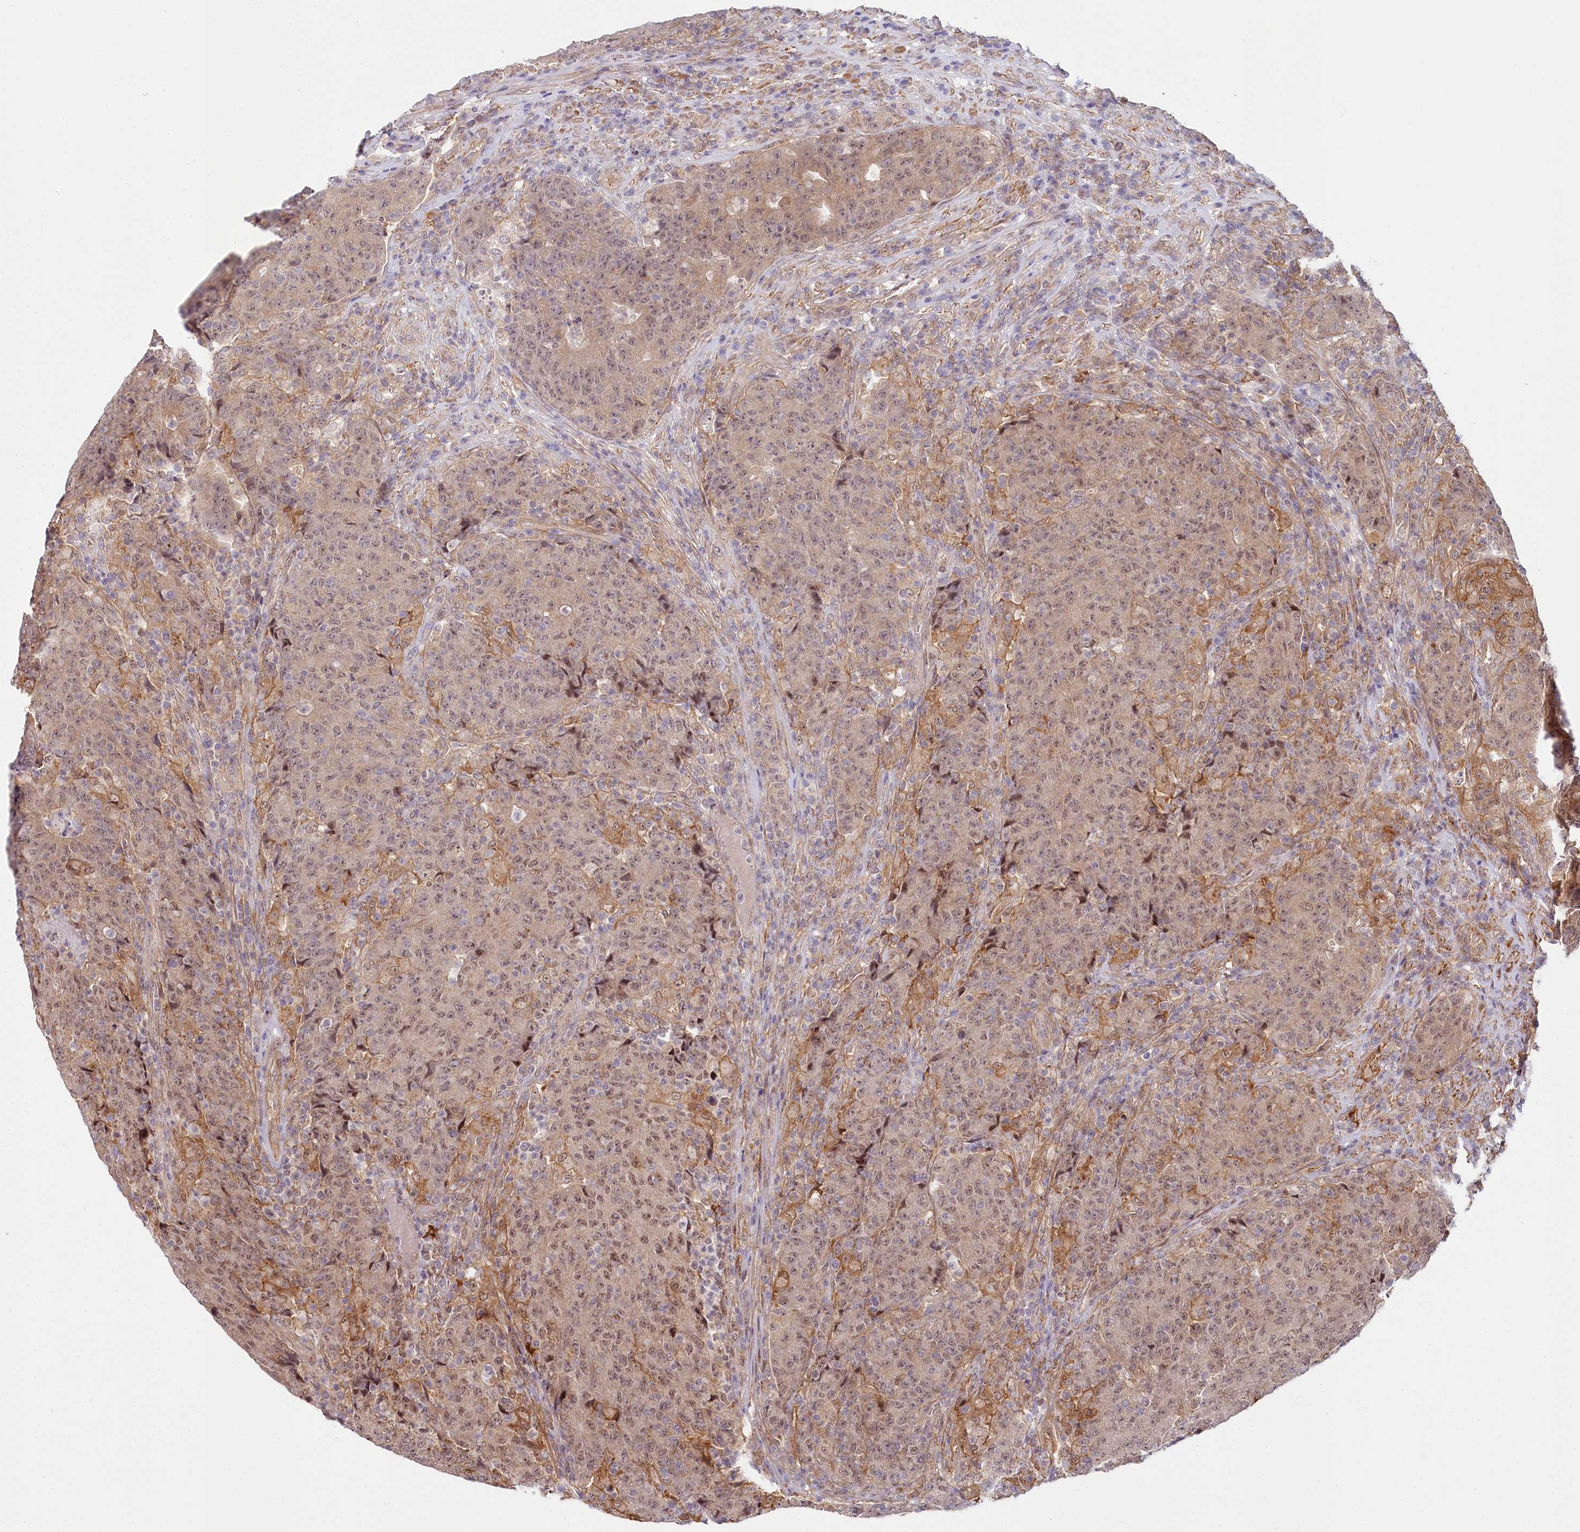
{"staining": {"intensity": "weak", "quantity": "25%-75%", "location": "nuclear"}, "tissue": "colorectal cancer", "cell_type": "Tumor cells", "image_type": "cancer", "snomed": [{"axis": "morphology", "description": "Adenocarcinoma, NOS"}, {"axis": "topography", "description": "Colon"}], "caption": "This photomicrograph exhibits IHC staining of human adenocarcinoma (colorectal), with low weak nuclear expression in about 25%-75% of tumor cells.", "gene": "TUBGCP2", "patient": {"sex": "female", "age": 75}}